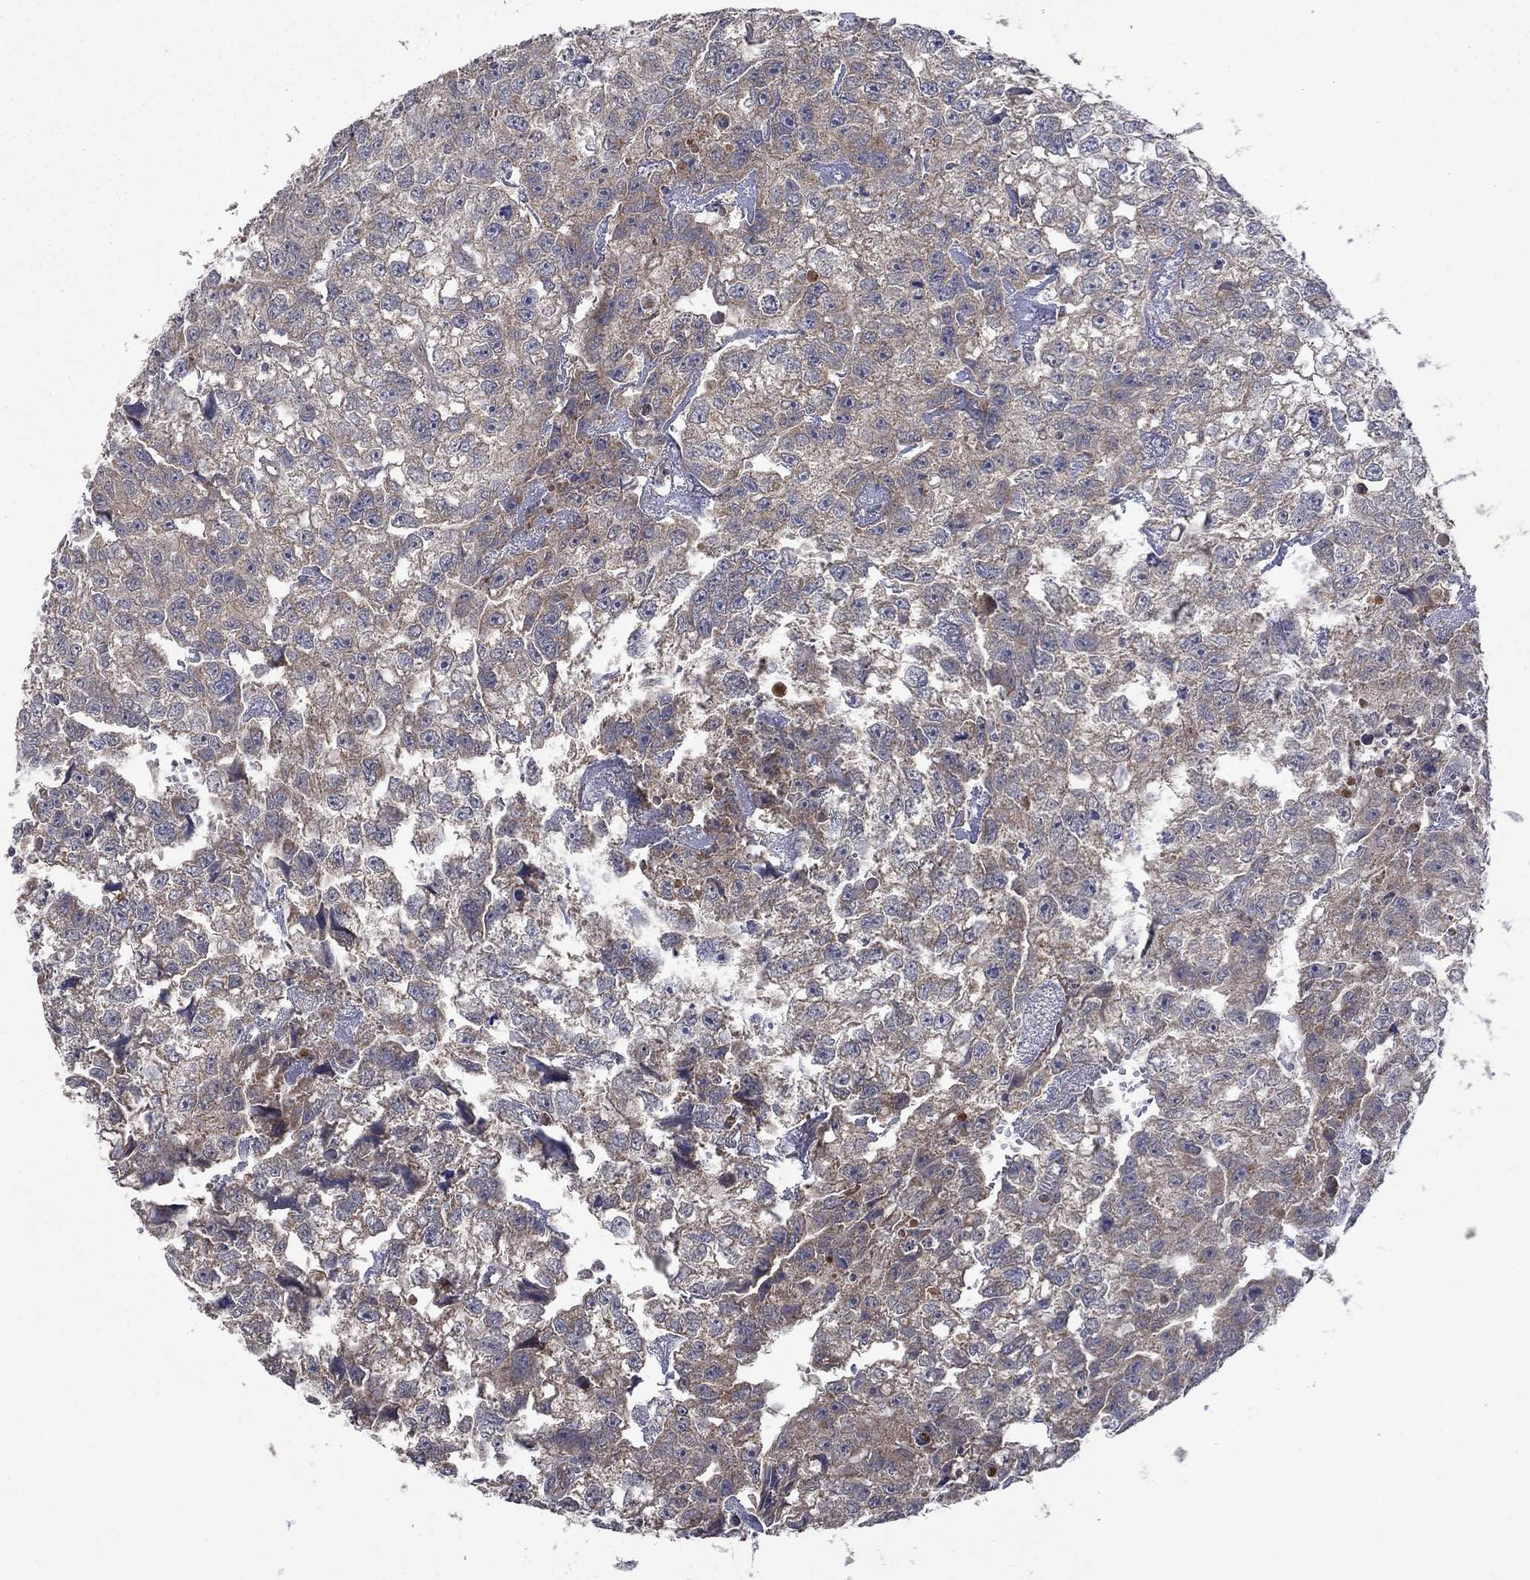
{"staining": {"intensity": "weak", "quantity": "25%-75%", "location": "cytoplasmic/membranous"}, "tissue": "testis cancer", "cell_type": "Tumor cells", "image_type": "cancer", "snomed": [{"axis": "morphology", "description": "Carcinoma, Embryonal, NOS"}, {"axis": "morphology", "description": "Teratoma, malignant, NOS"}, {"axis": "topography", "description": "Testis"}], "caption": "Immunohistochemistry (IHC) (DAB (3,3'-diaminobenzidine)) staining of human testis embryonal carcinoma displays weak cytoplasmic/membranous protein positivity in approximately 25%-75% of tumor cells.", "gene": "DPH1", "patient": {"sex": "male", "age": 44}}